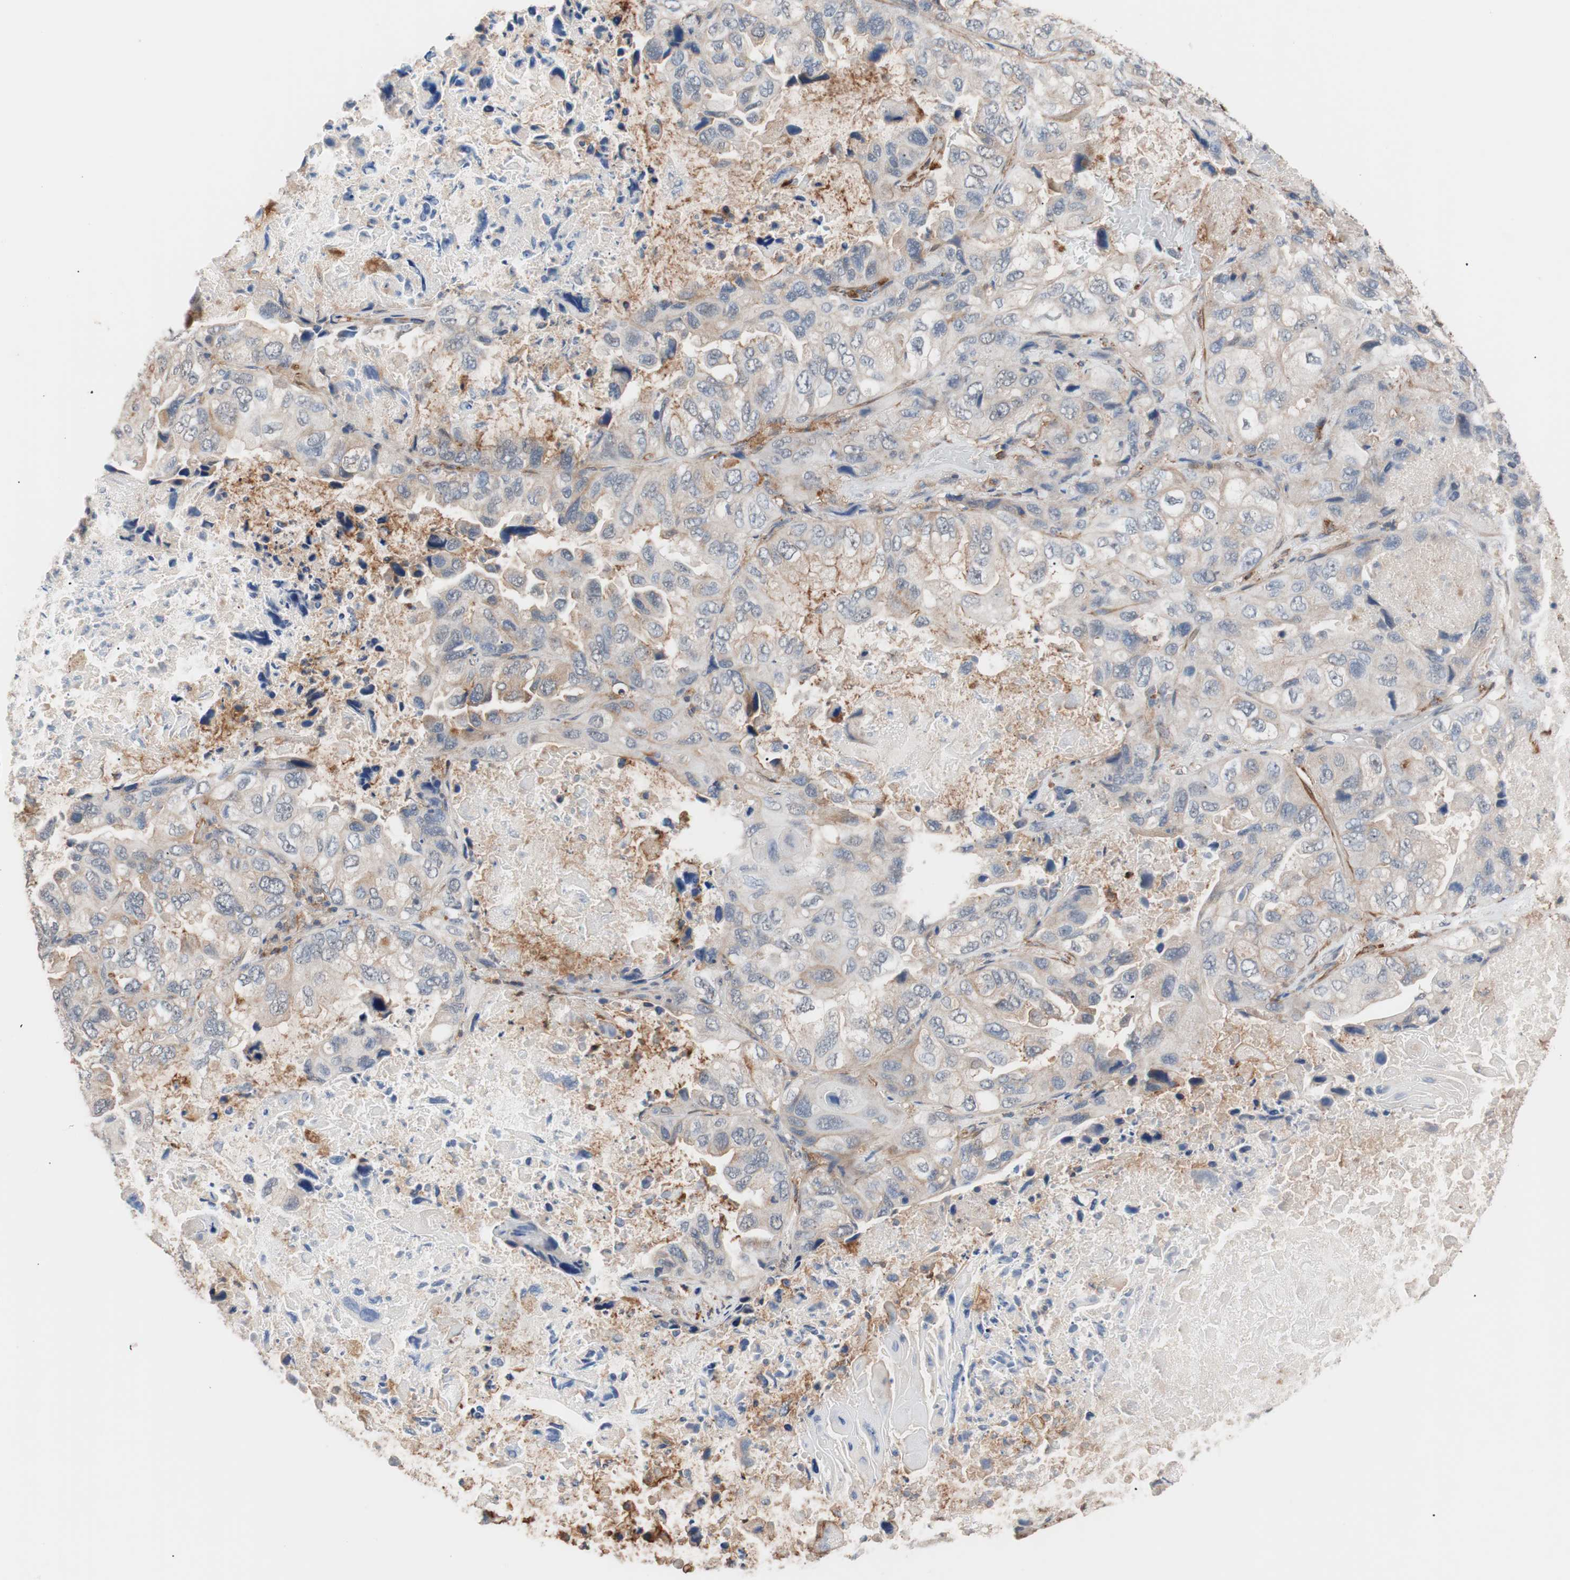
{"staining": {"intensity": "weak", "quantity": "25%-75%", "location": "cytoplasmic/membranous"}, "tissue": "lung cancer", "cell_type": "Tumor cells", "image_type": "cancer", "snomed": [{"axis": "morphology", "description": "Squamous cell carcinoma, NOS"}, {"axis": "topography", "description": "Lung"}], "caption": "Lung squamous cell carcinoma stained for a protein reveals weak cytoplasmic/membranous positivity in tumor cells.", "gene": "LITAF", "patient": {"sex": "female", "age": 73}}